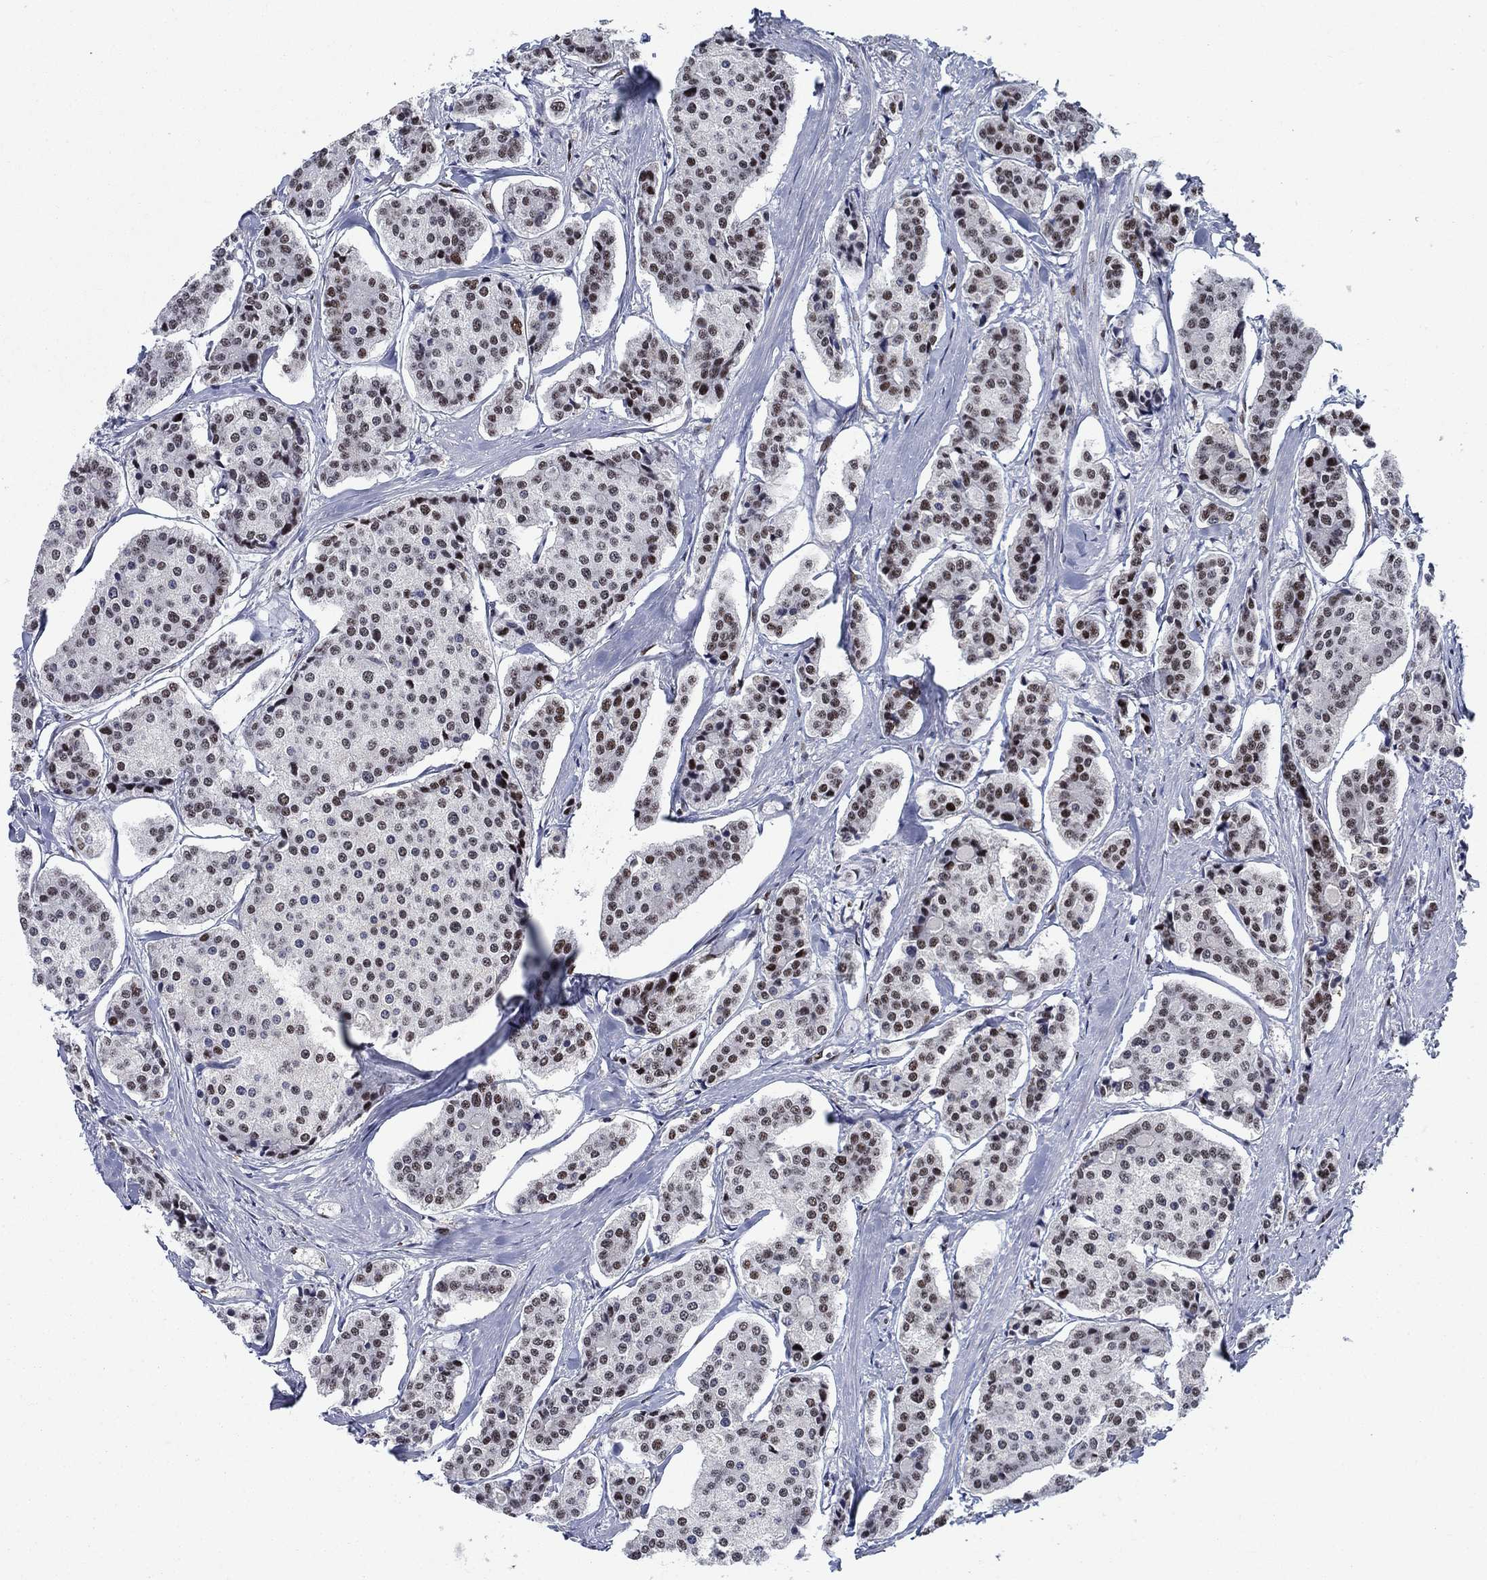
{"staining": {"intensity": "moderate", "quantity": "<25%", "location": "nuclear"}, "tissue": "carcinoid", "cell_type": "Tumor cells", "image_type": "cancer", "snomed": [{"axis": "morphology", "description": "Carcinoid, malignant, NOS"}, {"axis": "topography", "description": "Small intestine"}], "caption": "Immunohistochemical staining of human malignant carcinoid displays low levels of moderate nuclear staining in approximately <25% of tumor cells.", "gene": "RPRD1B", "patient": {"sex": "female", "age": 65}}